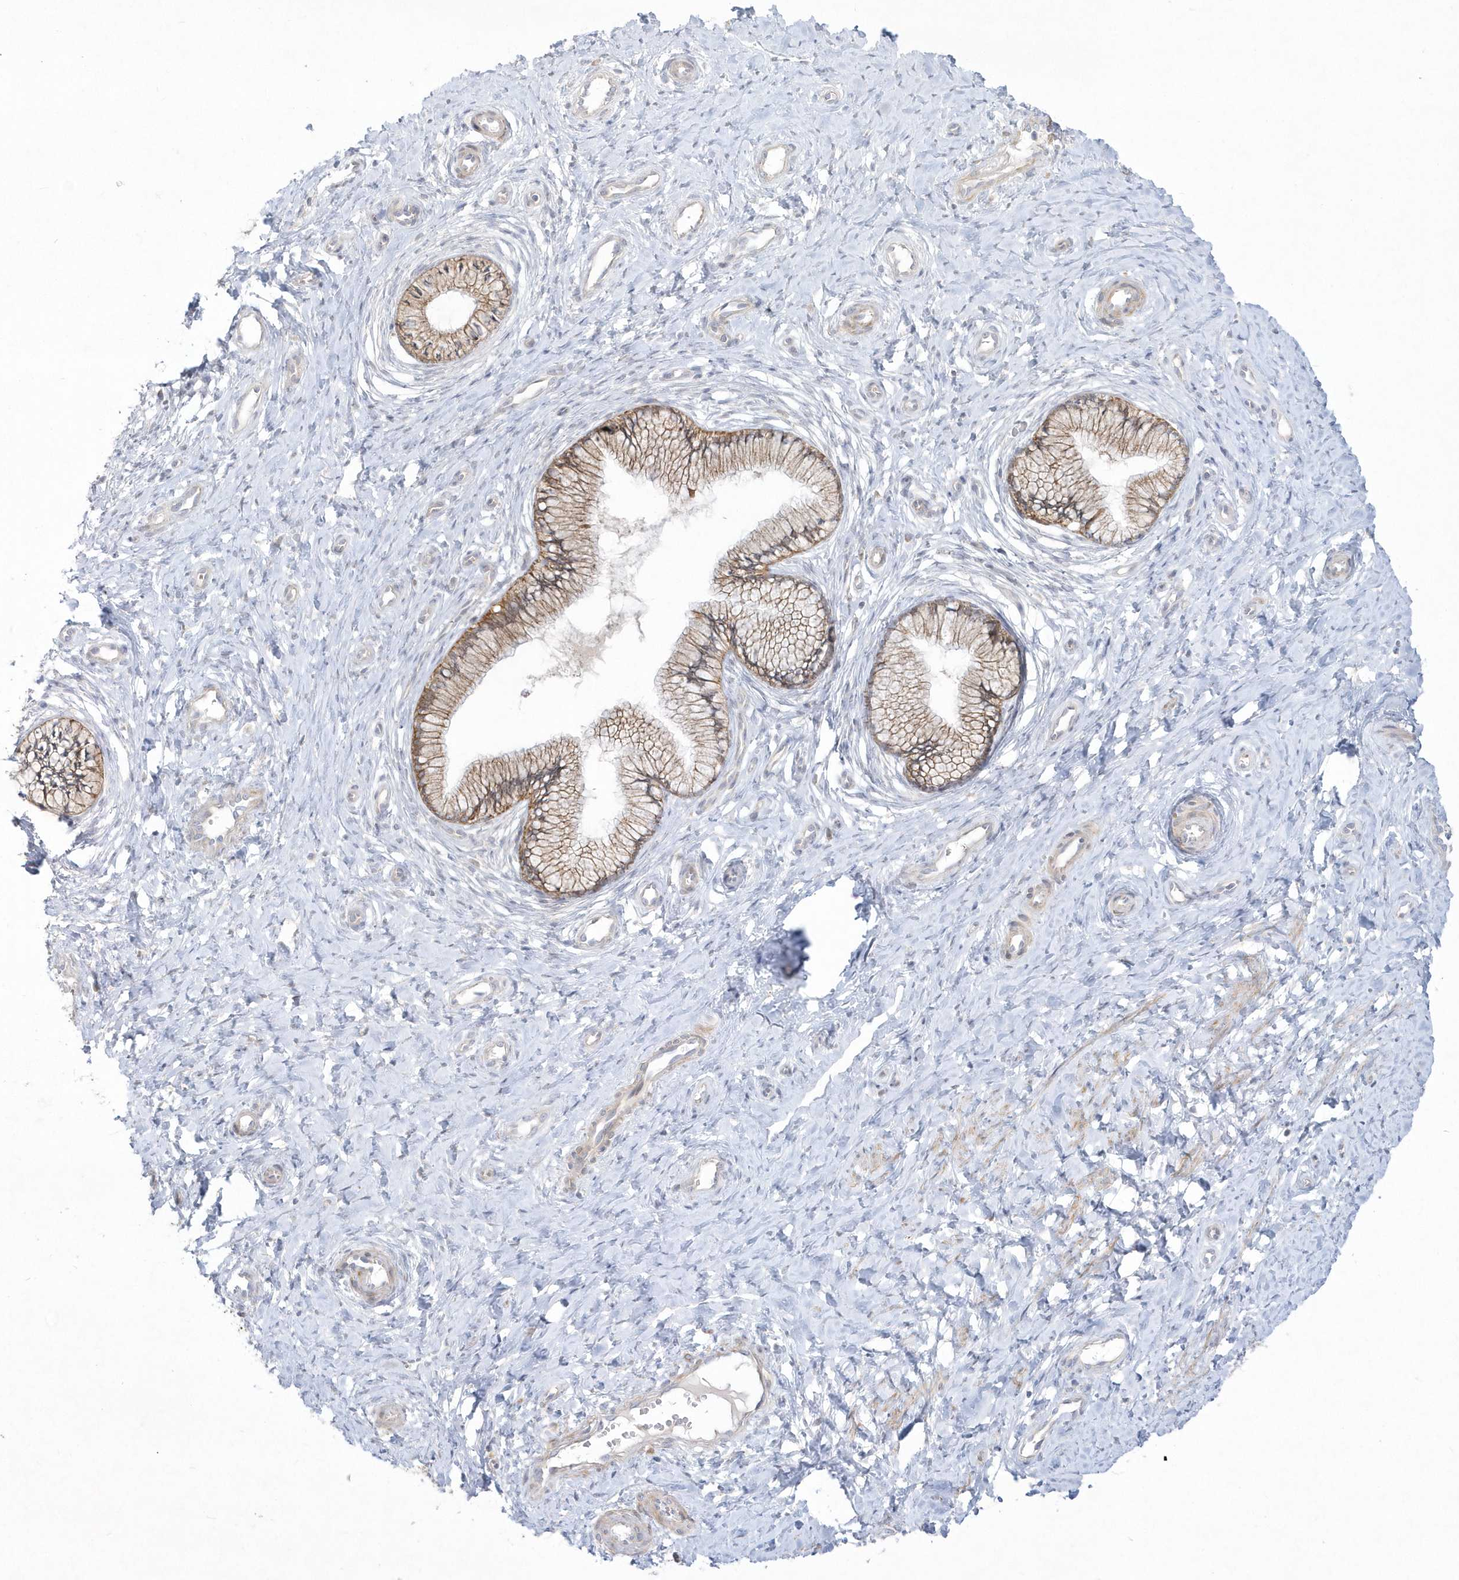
{"staining": {"intensity": "moderate", "quantity": ">75%", "location": "cytoplasmic/membranous"}, "tissue": "cervix", "cell_type": "Glandular cells", "image_type": "normal", "snomed": [{"axis": "morphology", "description": "Normal tissue, NOS"}, {"axis": "topography", "description": "Cervix"}], "caption": "Immunohistochemistry of unremarkable cervix displays medium levels of moderate cytoplasmic/membranous positivity in approximately >75% of glandular cells. Using DAB (3,3'-diaminobenzidine) (brown) and hematoxylin (blue) stains, captured at high magnification using brightfield microscopy.", "gene": "LARS1", "patient": {"sex": "female", "age": 36}}